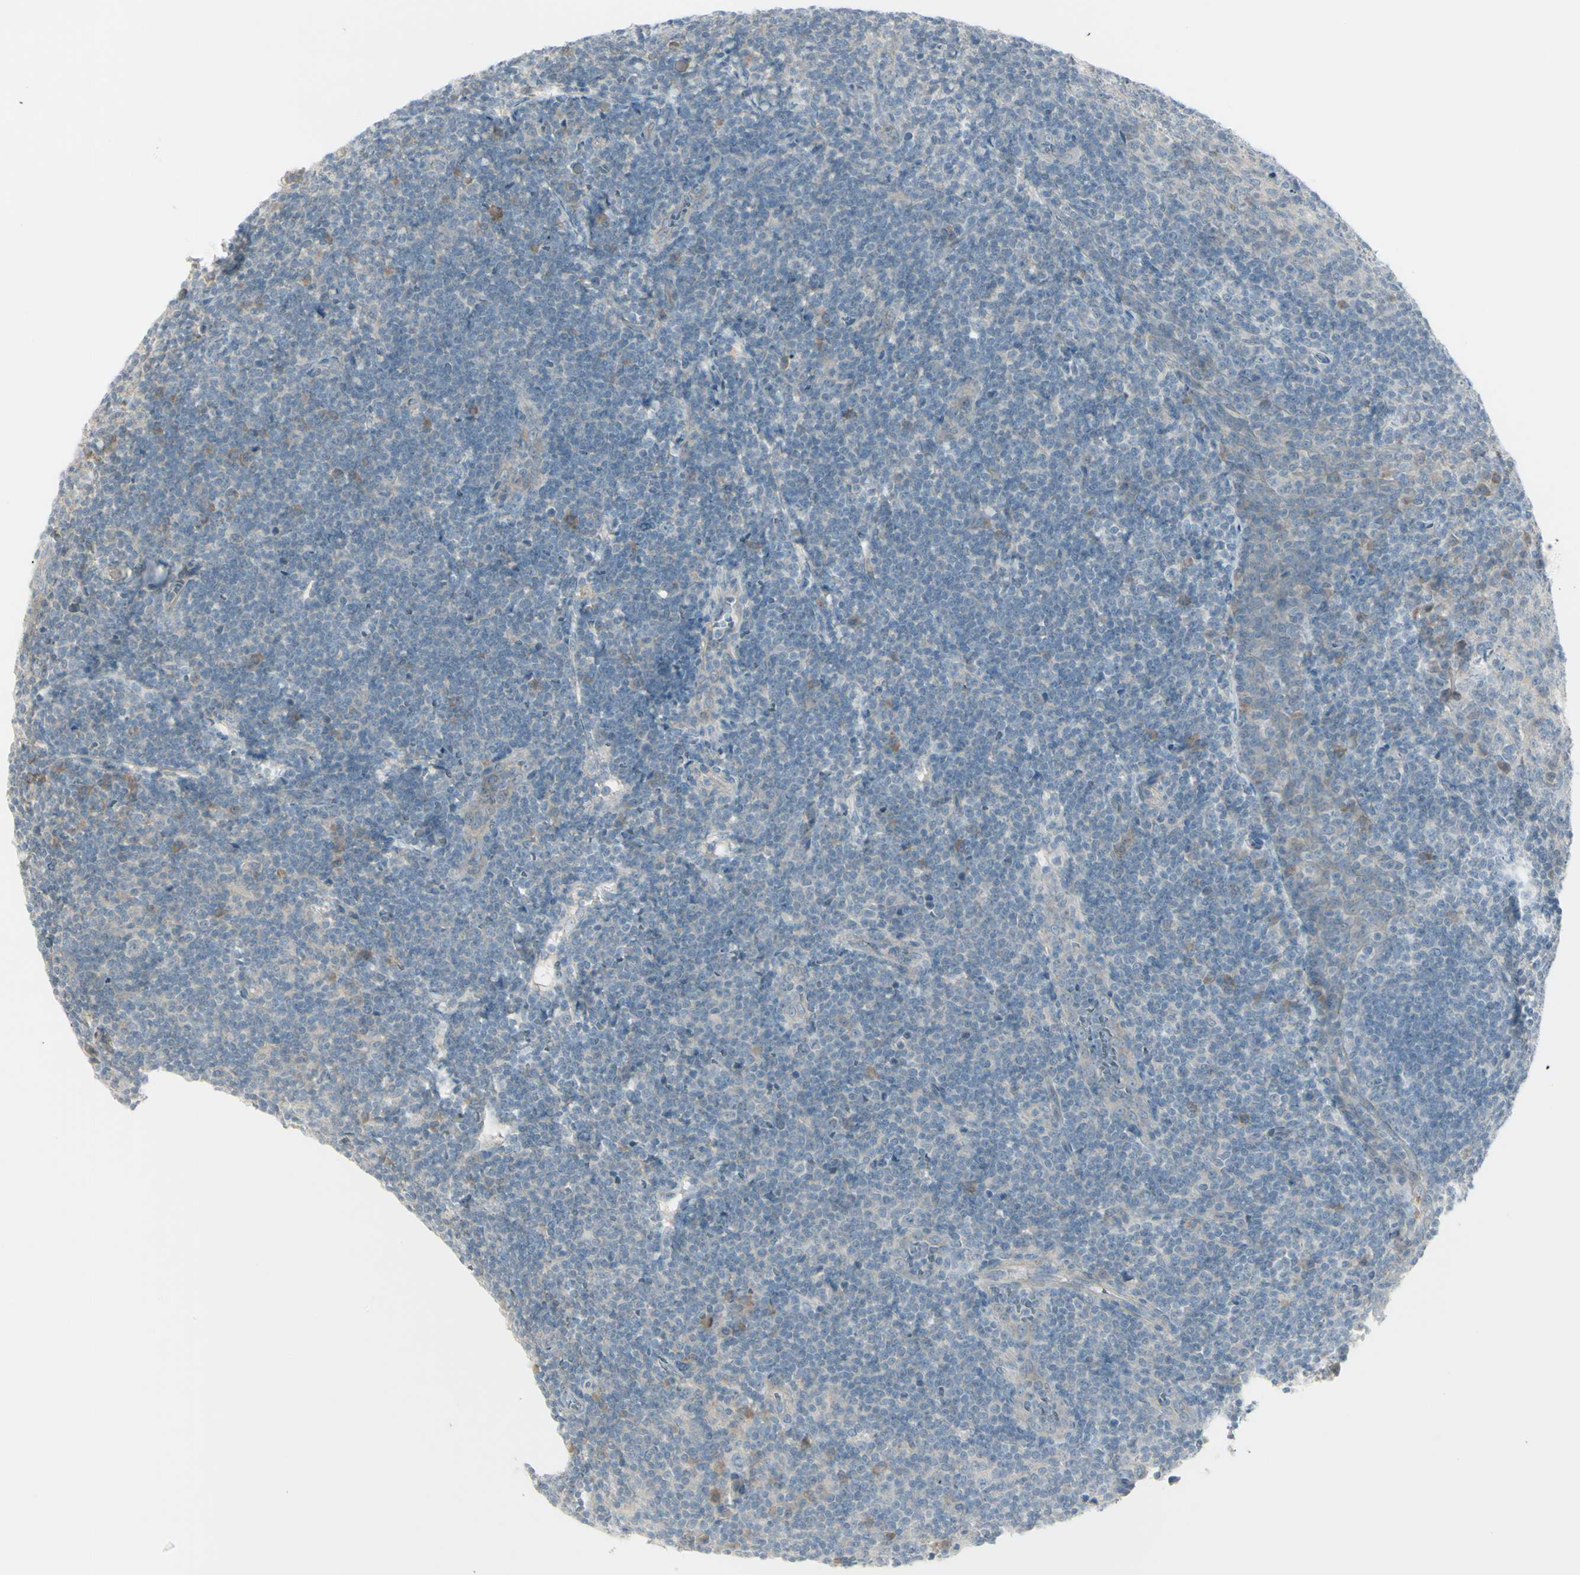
{"staining": {"intensity": "negative", "quantity": "none", "location": "none"}, "tissue": "tonsil", "cell_type": "Germinal center cells", "image_type": "normal", "snomed": [{"axis": "morphology", "description": "Normal tissue, NOS"}, {"axis": "topography", "description": "Tonsil"}], "caption": "Tonsil stained for a protein using IHC displays no staining germinal center cells.", "gene": "SH3GL2", "patient": {"sex": "male", "age": 31}}